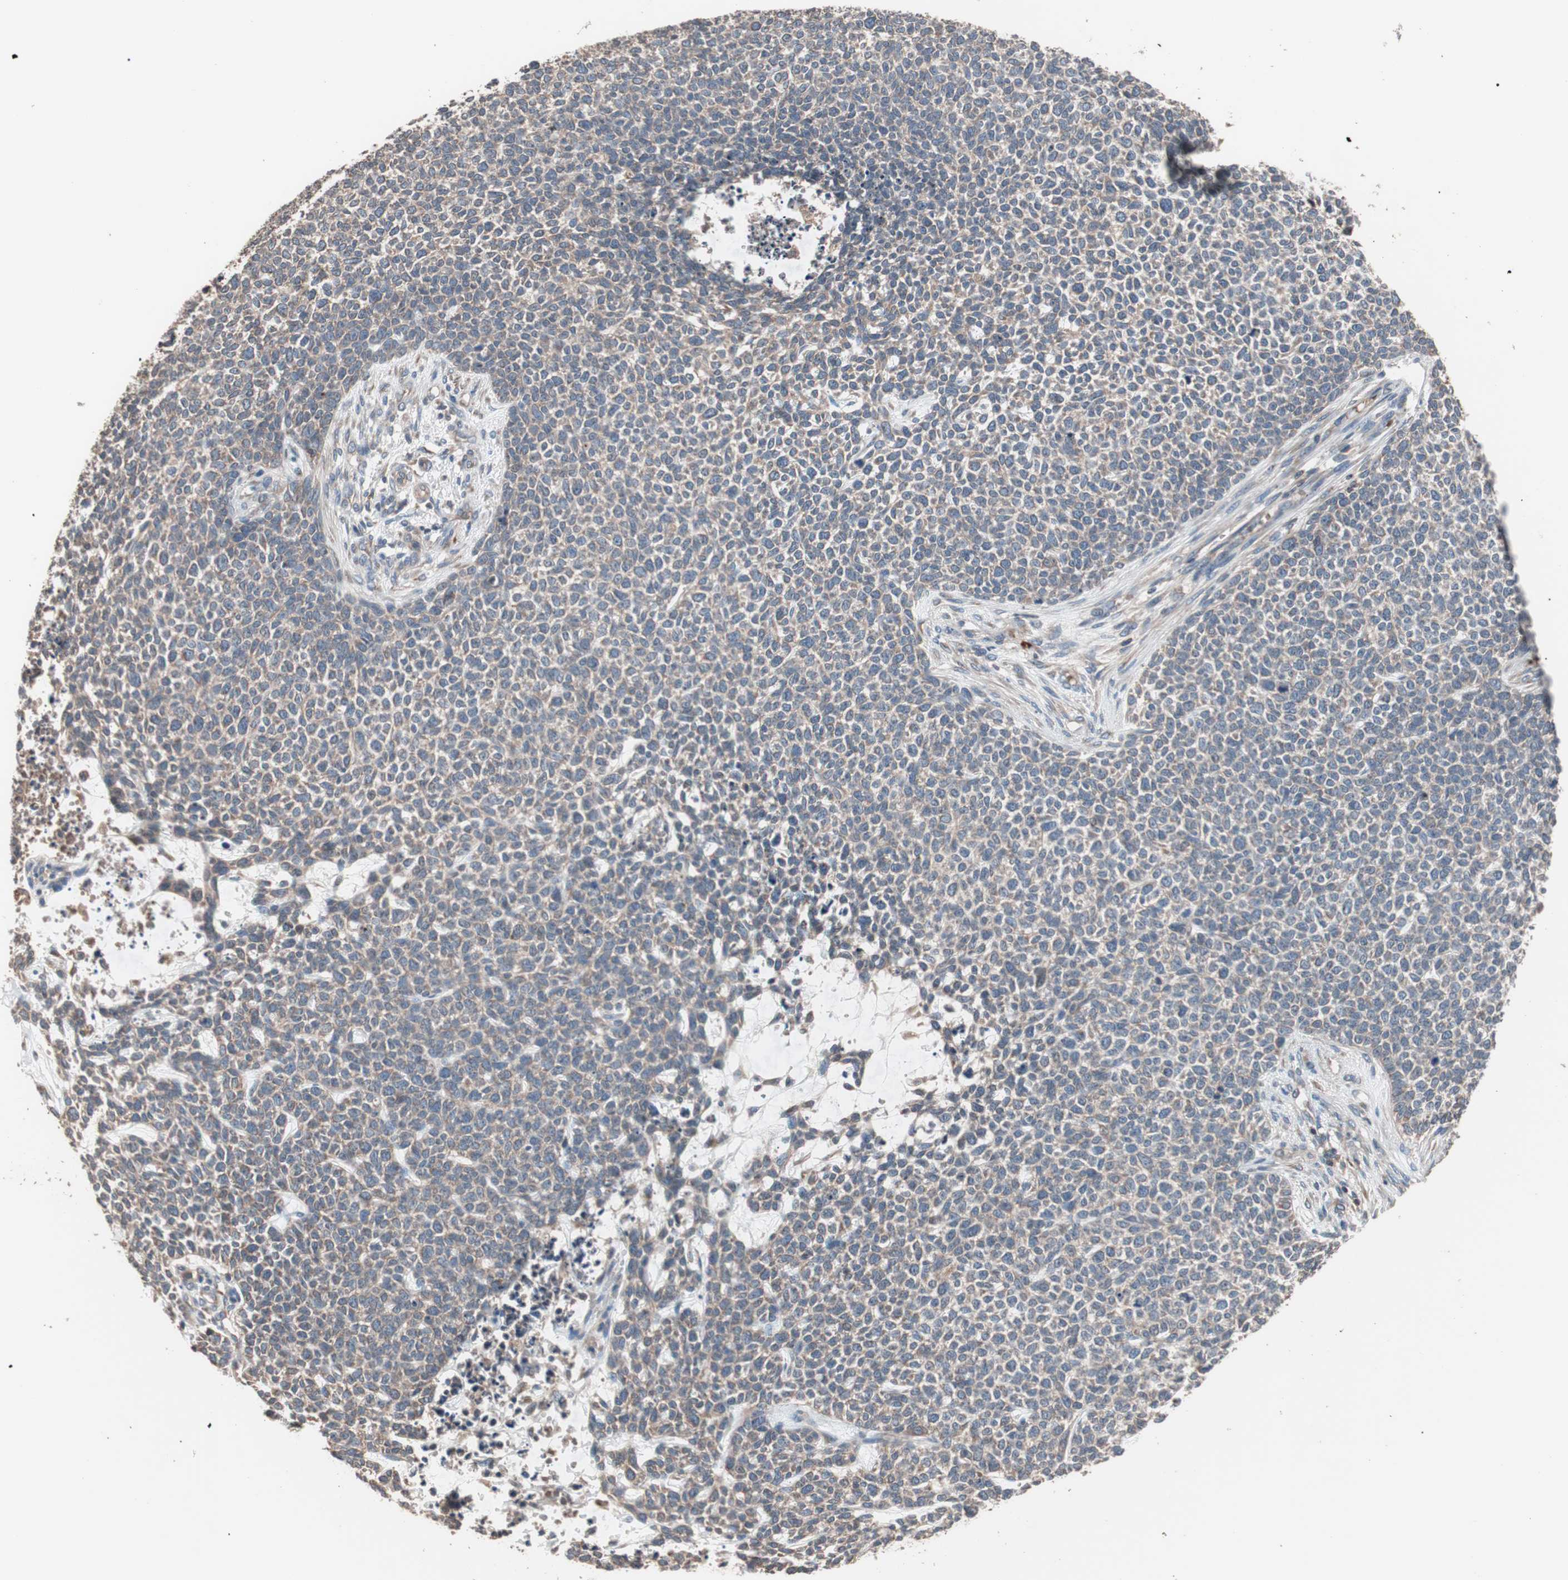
{"staining": {"intensity": "moderate", "quantity": ">75%", "location": "cytoplasmic/membranous"}, "tissue": "skin cancer", "cell_type": "Tumor cells", "image_type": "cancer", "snomed": [{"axis": "morphology", "description": "Basal cell carcinoma"}, {"axis": "topography", "description": "Skin"}], "caption": "Brown immunohistochemical staining in human skin cancer (basal cell carcinoma) demonstrates moderate cytoplasmic/membranous positivity in approximately >75% of tumor cells.", "gene": "GLYCTK", "patient": {"sex": "female", "age": 84}}